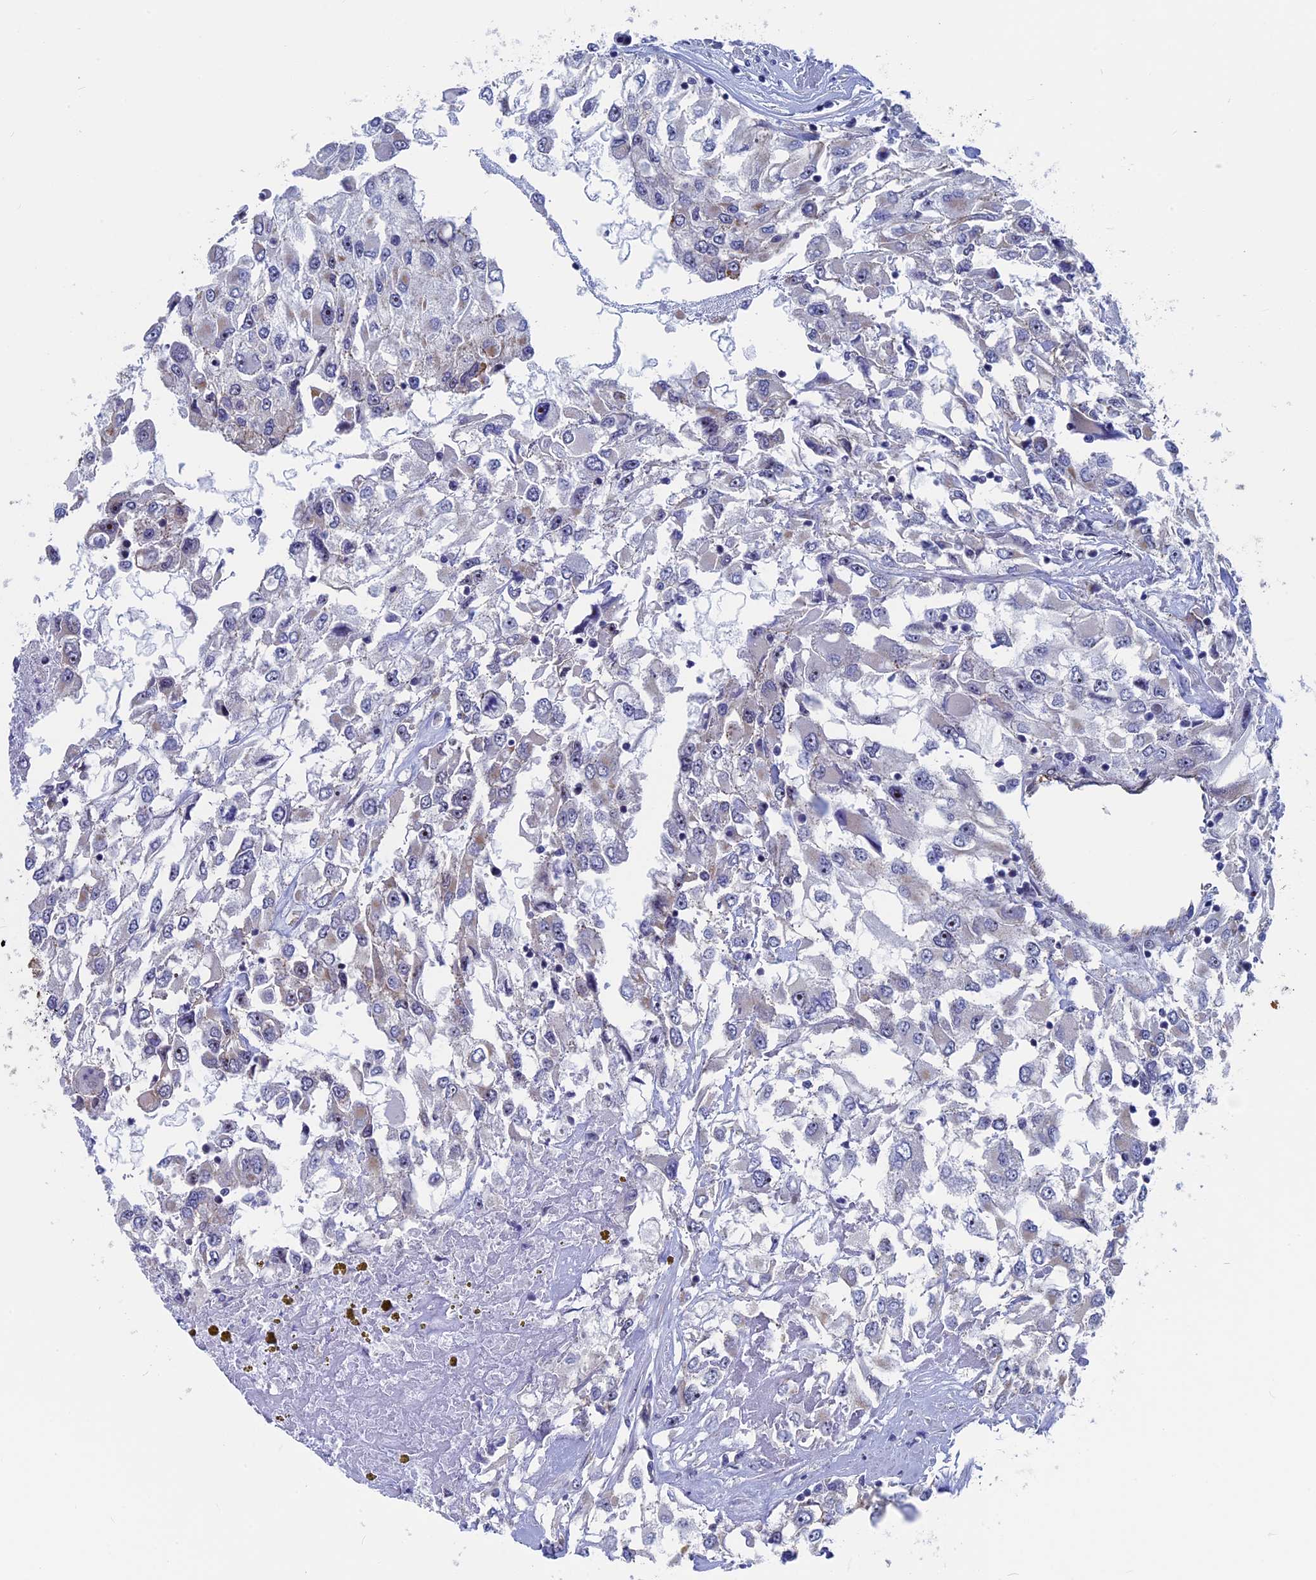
{"staining": {"intensity": "negative", "quantity": "none", "location": "none"}, "tissue": "renal cancer", "cell_type": "Tumor cells", "image_type": "cancer", "snomed": [{"axis": "morphology", "description": "Adenocarcinoma, NOS"}, {"axis": "topography", "description": "Kidney"}], "caption": "High power microscopy micrograph of an IHC micrograph of renal adenocarcinoma, revealing no significant staining in tumor cells.", "gene": "EXOSC9", "patient": {"sex": "female", "age": 52}}